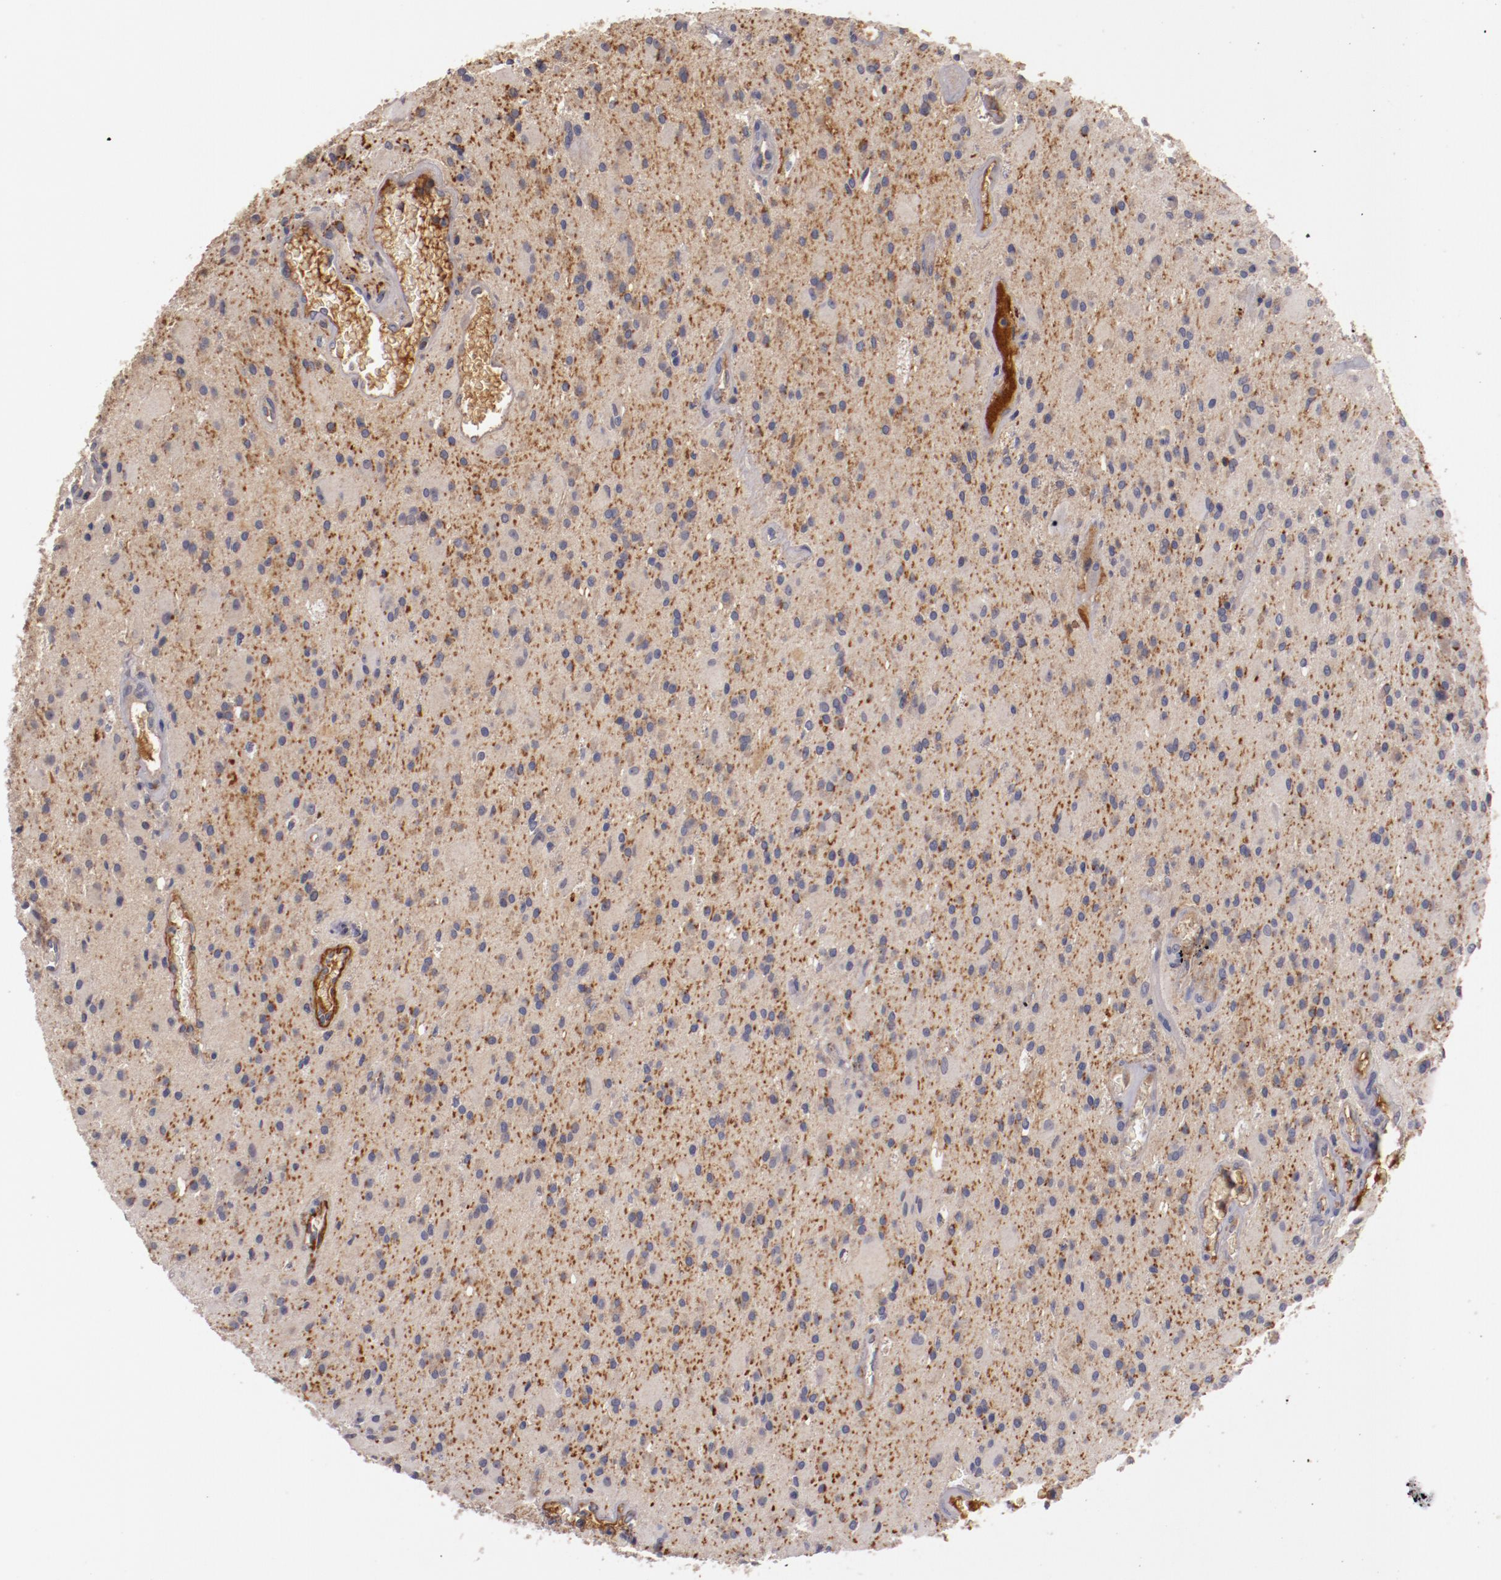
{"staining": {"intensity": "negative", "quantity": "none", "location": "none"}, "tissue": "glioma", "cell_type": "Tumor cells", "image_type": "cancer", "snomed": [{"axis": "morphology", "description": "Glioma, malignant, Low grade"}, {"axis": "topography", "description": "Brain"}], "caption": "Tumor cells are negative for protein expression in human malignant glioma (low-grade).", "gene": "MBL2", "patient": {"sex": "male", "age": 58}}